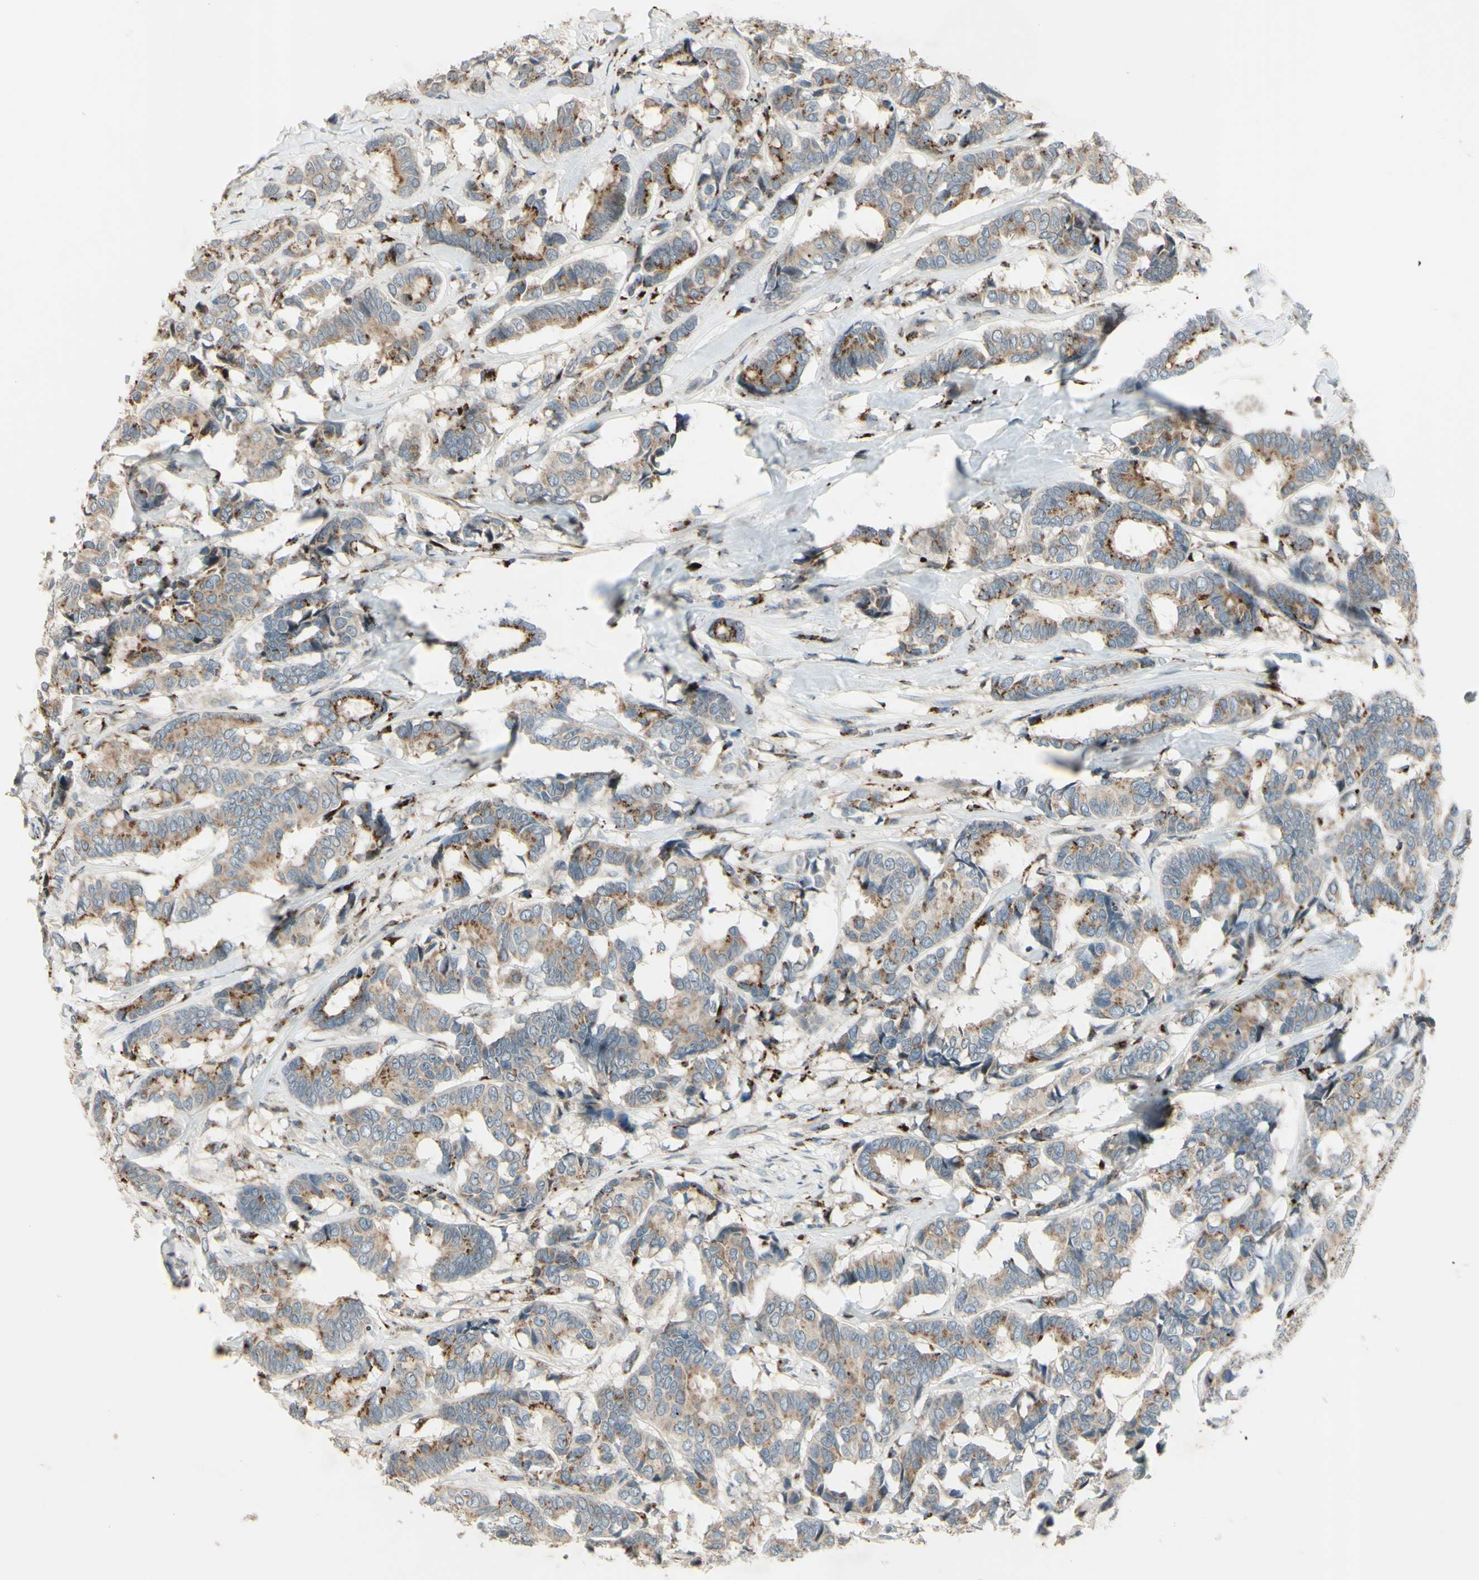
{"staining": {"intensity": "moderate", "quantity": "<25%", "location": "cytoplasmic/membranous"}, "tissue": "breast cancer", "cell_type": "Tumor cells", "image_type": "cancer", "snomed": [{"axis": "morphology", "description": "Duct carcinoma"}, {"axis": "topography", "description": "Breast"}], "caption": "Tumor cells demonstrate low levels of moderate cytoplasmic/membranous expression in approximately <25% of cells in breast cancer (intraductal carcinoma).", "gene": "NDFIP1", "patient": {"sex": "female", "age": 87}}